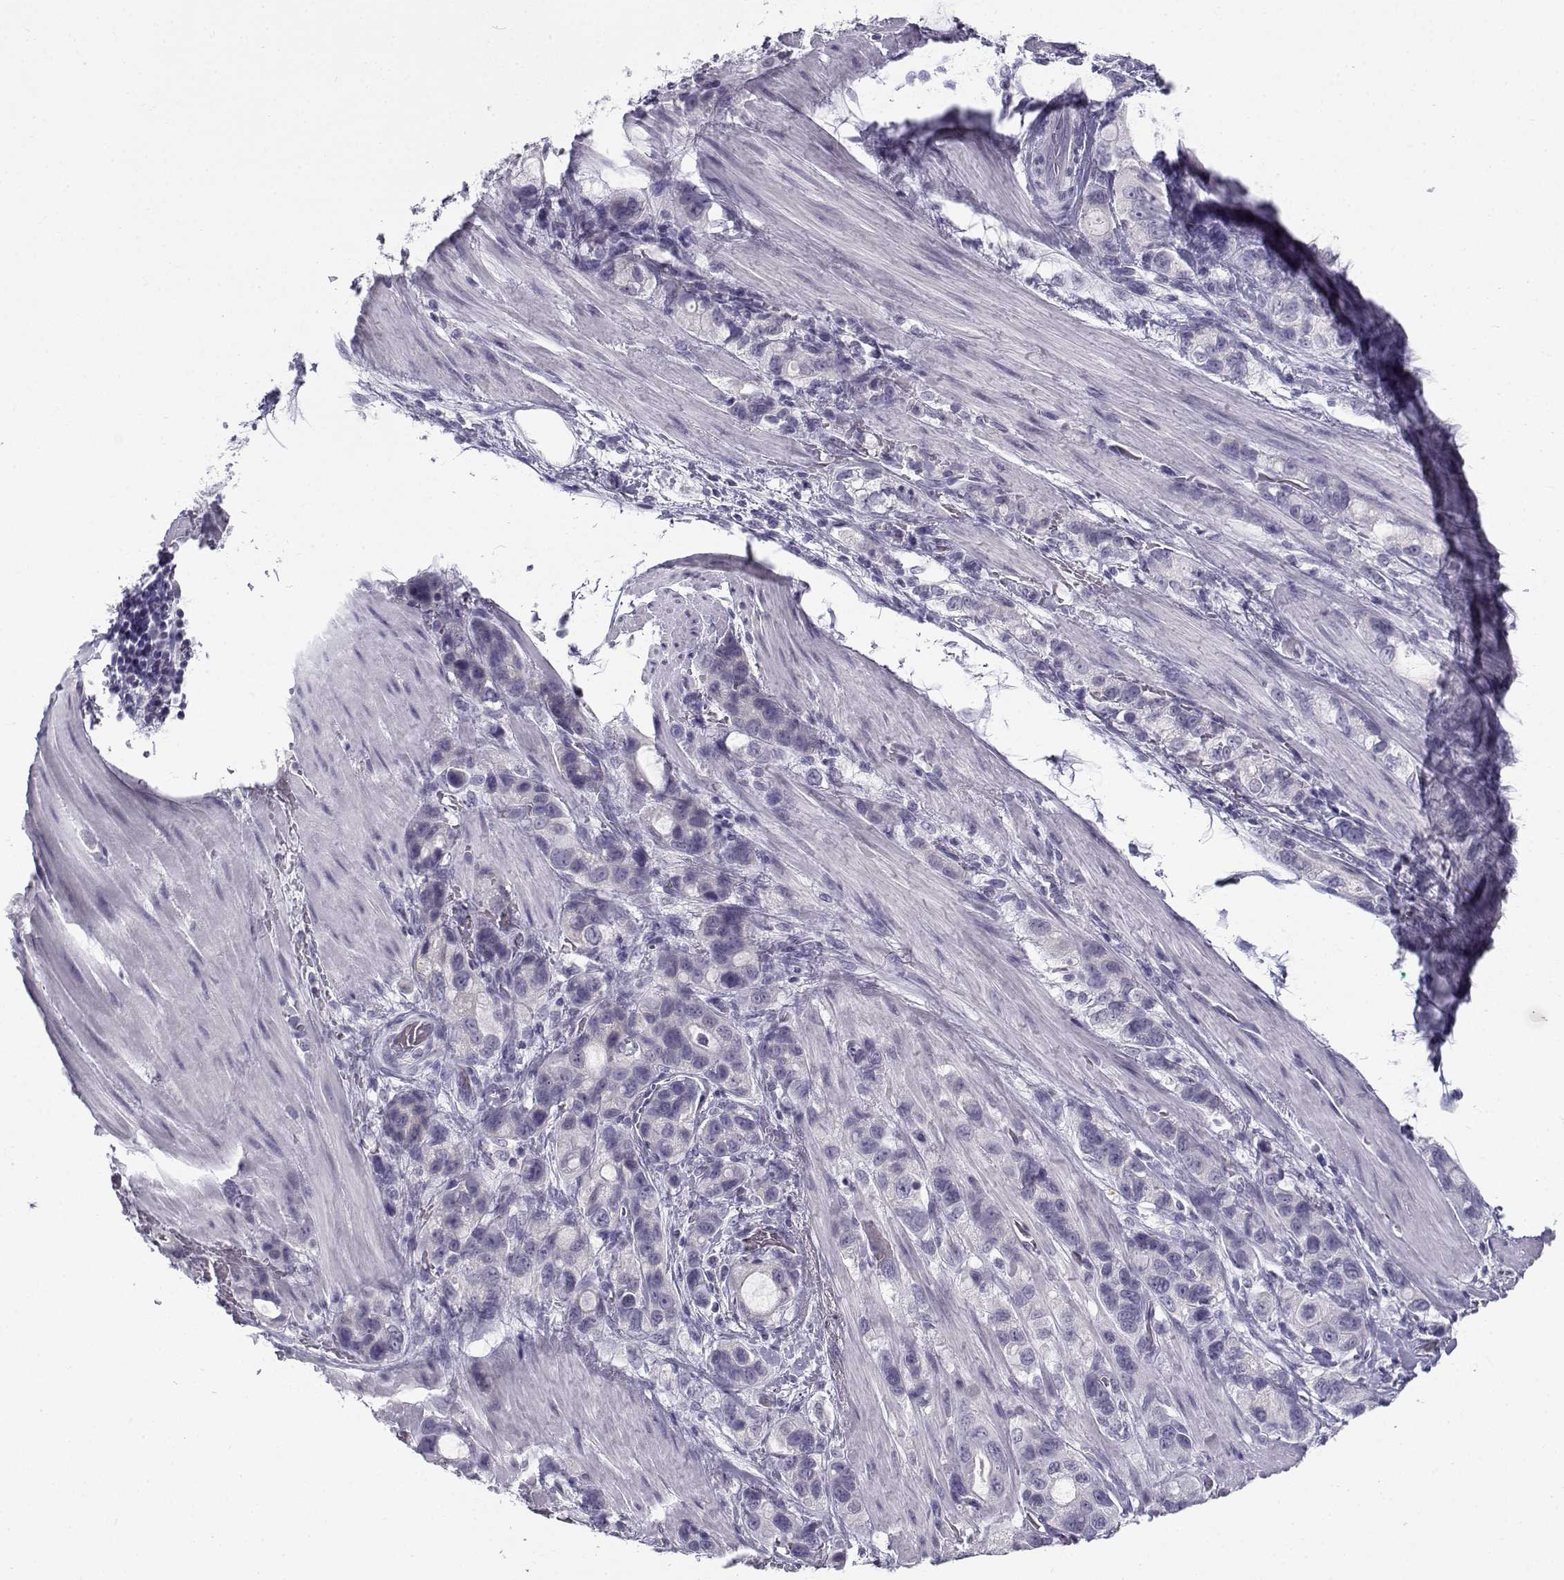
{"staining": {"intensity": "negative", "quantity": "none", "location": "none"}, "tissue": "stomach cancer", "cell_type": "Tumor cells", "image_type": "cancer", "snomed": [{"axis": "morphology", "description": "Adenocarcinoma, NOS"}, {"axis": "topography", "description": "Stomach"}], "caption": "Stomach cancer was stained to show a protein in brown. There is no significant positivity in tumor cells. Nuclei are stained in blue.", "gene": "FAM166A", "patient": {"sex": "male", "age": 63}}